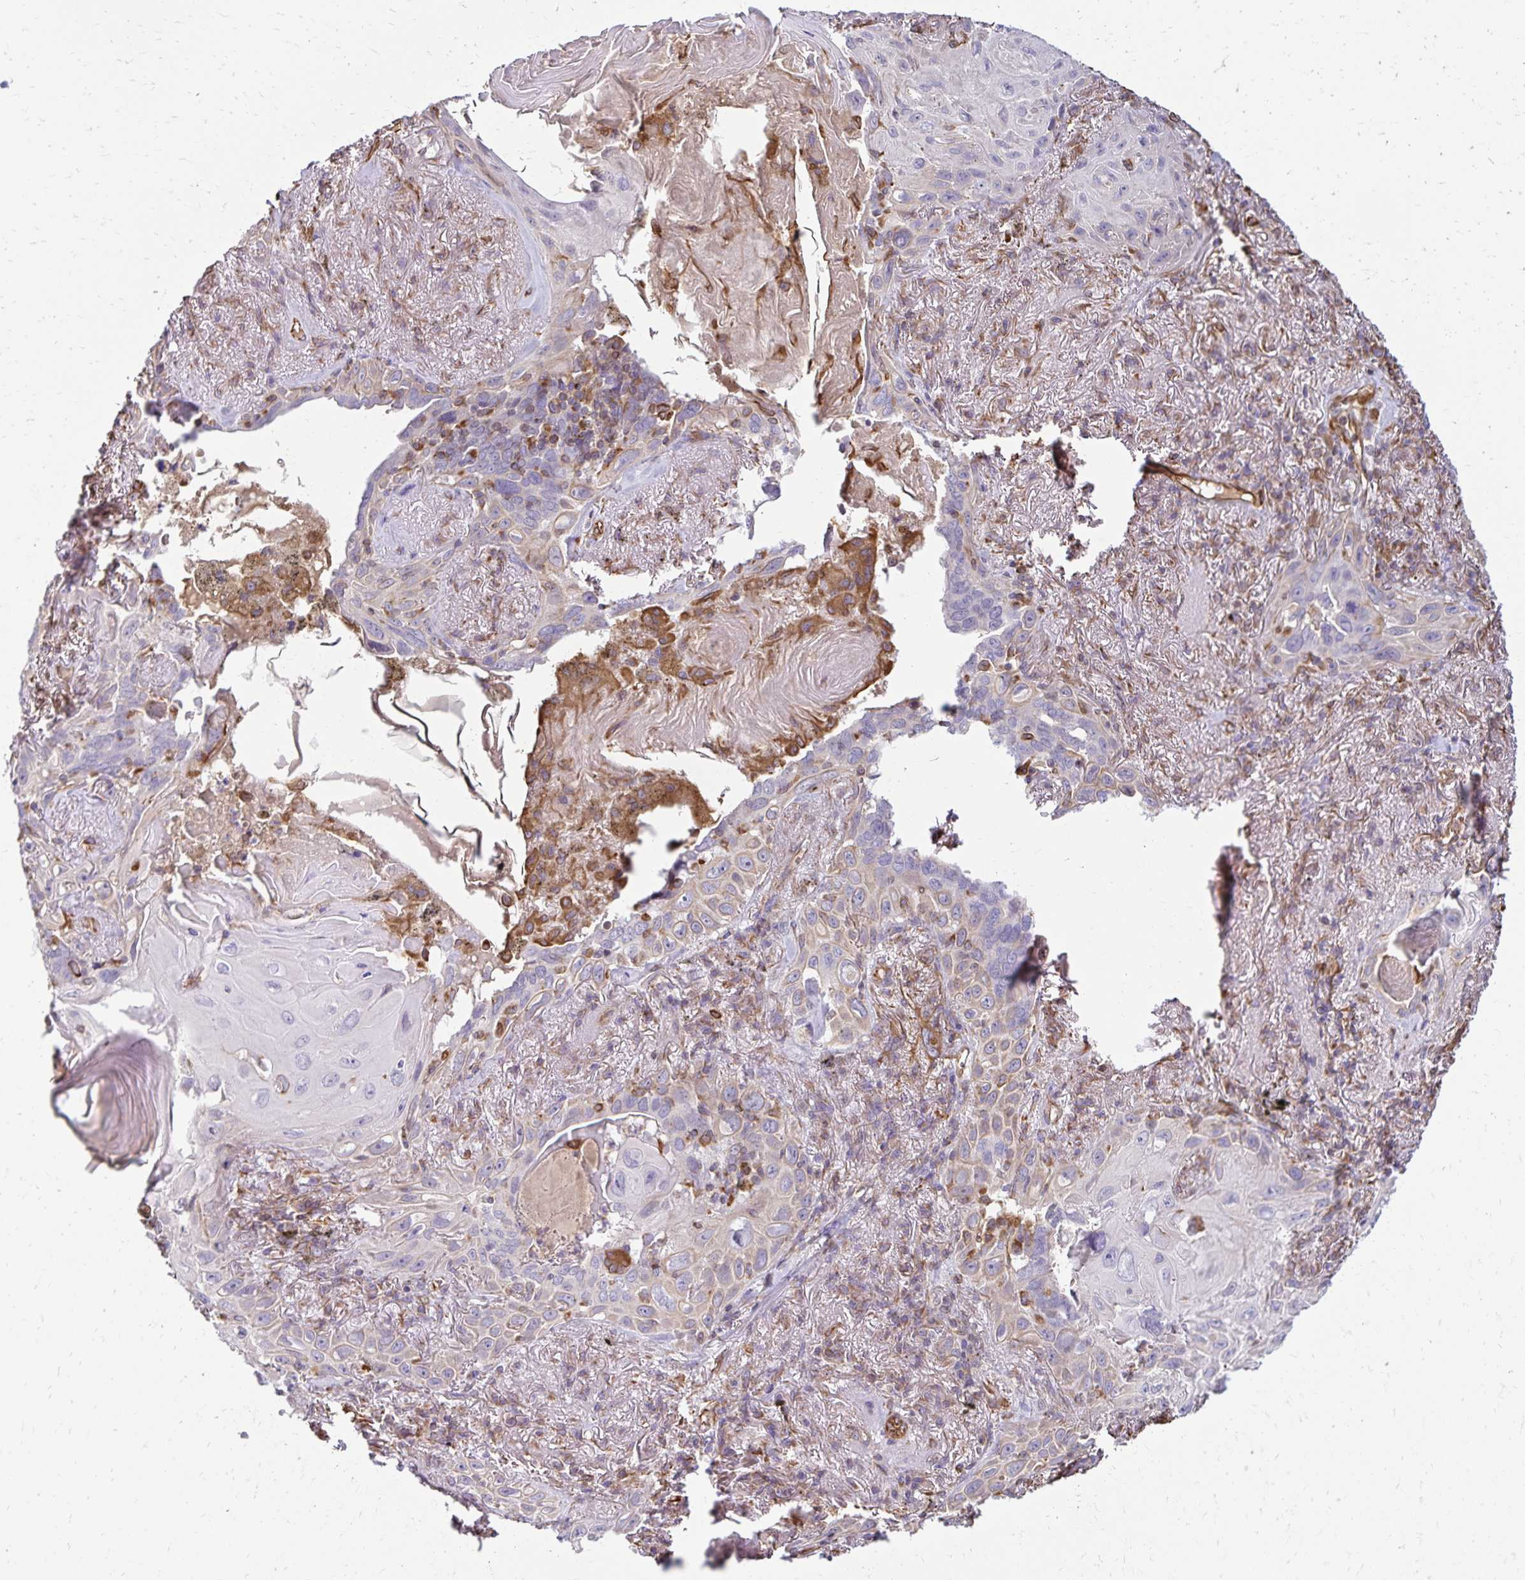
{"staining": {"intensity": "moderate", "quantity": "<25%", "location": "cytoplasmic/membranous"}, "tissue": "lung cancer", "cell_type": "Tumor cells", "image_type": "cancer", "snomed": [{"axis": "morphology", "description": "Squamous cell carcinoma, NOS"}, {"axis": "topography", "description": "Lung"}], "caption": "Immunohistochemistry (DAB) staining of lung cancer shows moderate cytoplasmic/membranous protein expression in about <25% of tumor cells. The staining was performed using DAB (3,3'-diaminobenzidine), with brown indicating positive protein expression. Nuclei are stained blue with hematoxylin.", "gene": "TRPV6", "patient": {"sex": "male", "age": 79}}